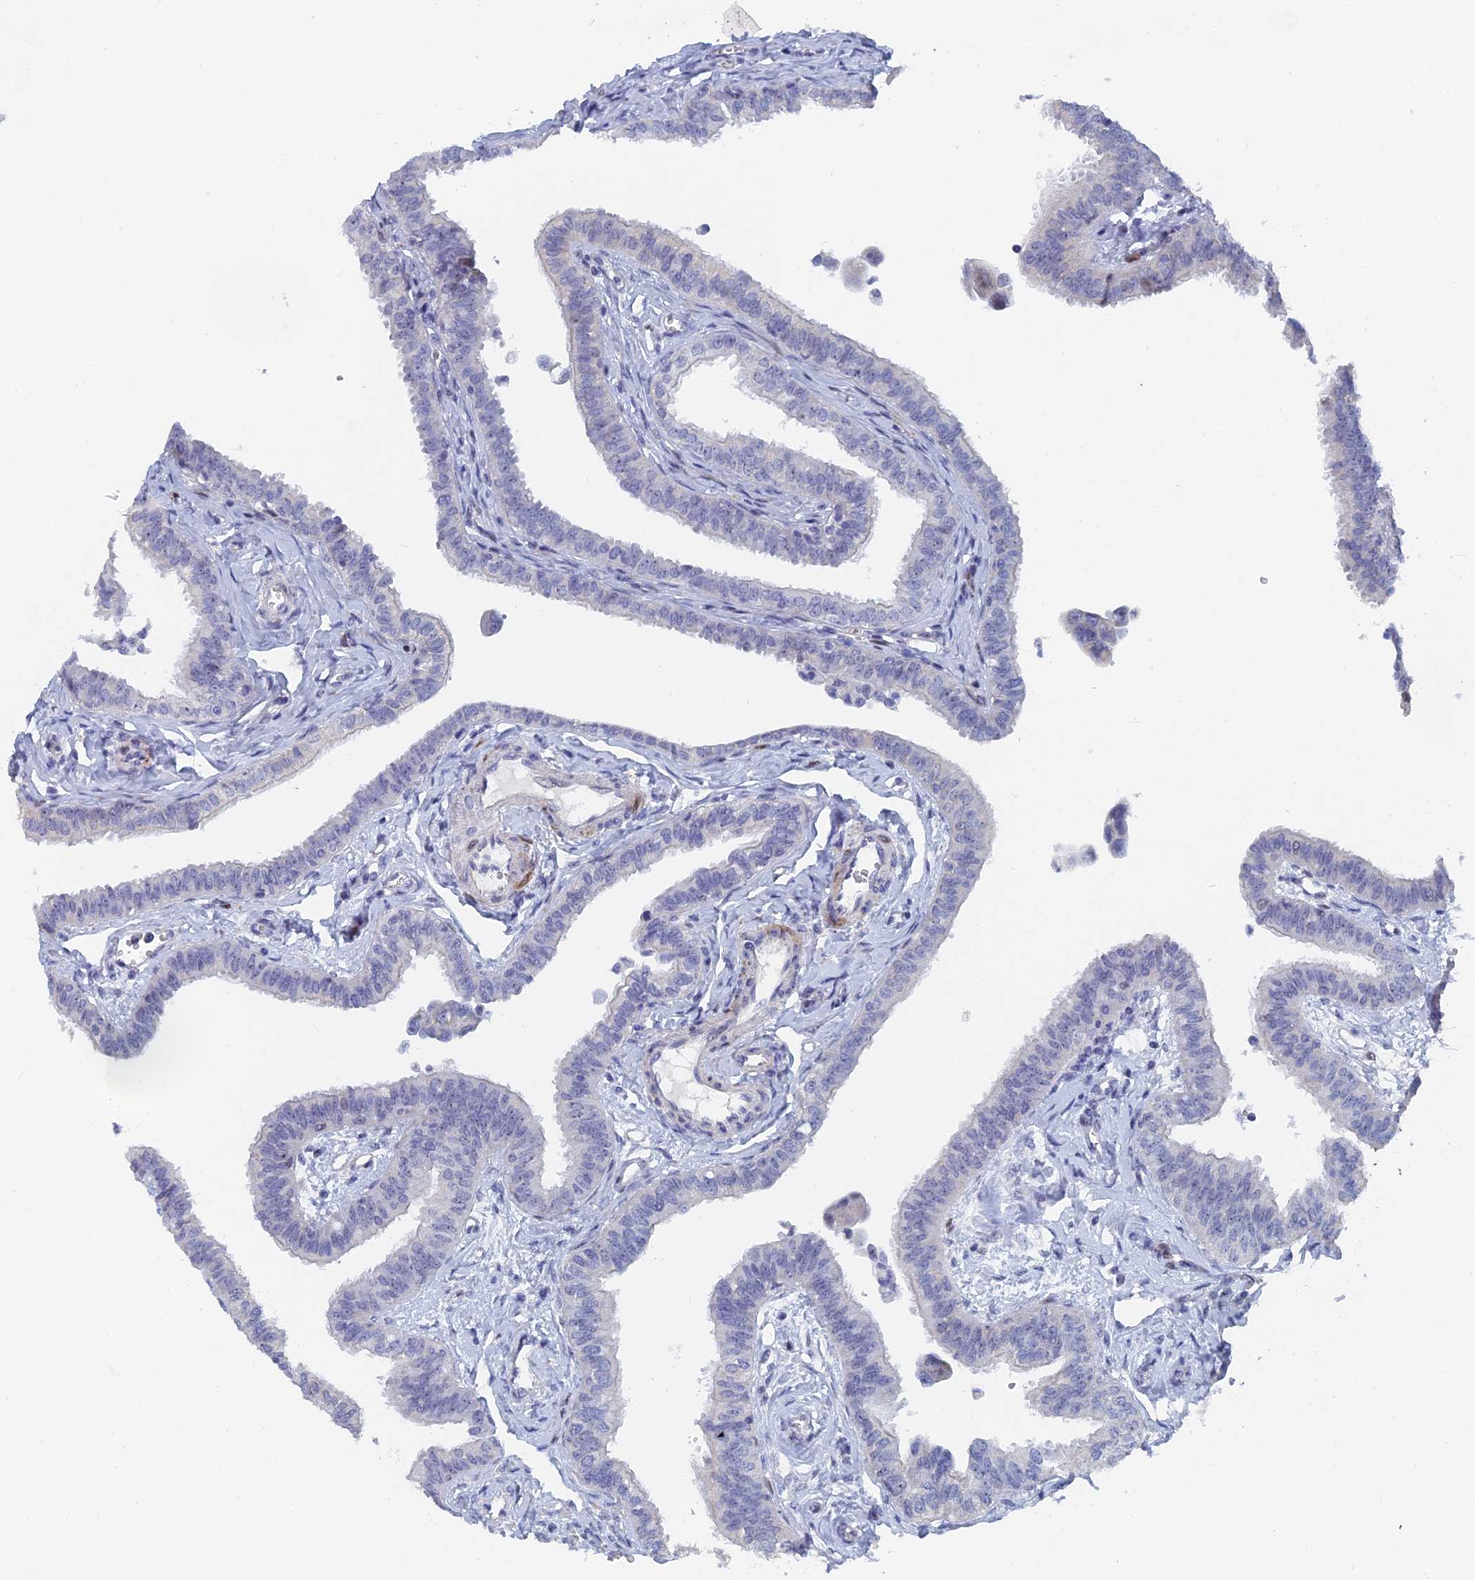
{"staining": {"intensity": "moderate", "quantity": "<25%", "location": "nuclear"}, "tissue": "fallopian tube", "cell_type": "Glandular cells", "image_type": "normal", "snomed": [{"axis": "morphology", "description": "Normal tissue, NOS"}, {"axis": "morphology", "description": "Carcinoma, NOS"}, {"axis": "topography", "description": "Fallopian tube"}, {"axis": "topography", "description": "Ovary"}], "caption": "Immunohistochemical staining of normal fallopian tube reveals moderate nuclear protein positivity in approximately <25% of glandular cells. The staining was performed using DAB to visualize the protein expression in brown, while the nuclei were stained in blue with hematoxylin (Magnification: 20x).", "gene": "DRGX", "patient": {"sex": "female", "age": 59}}